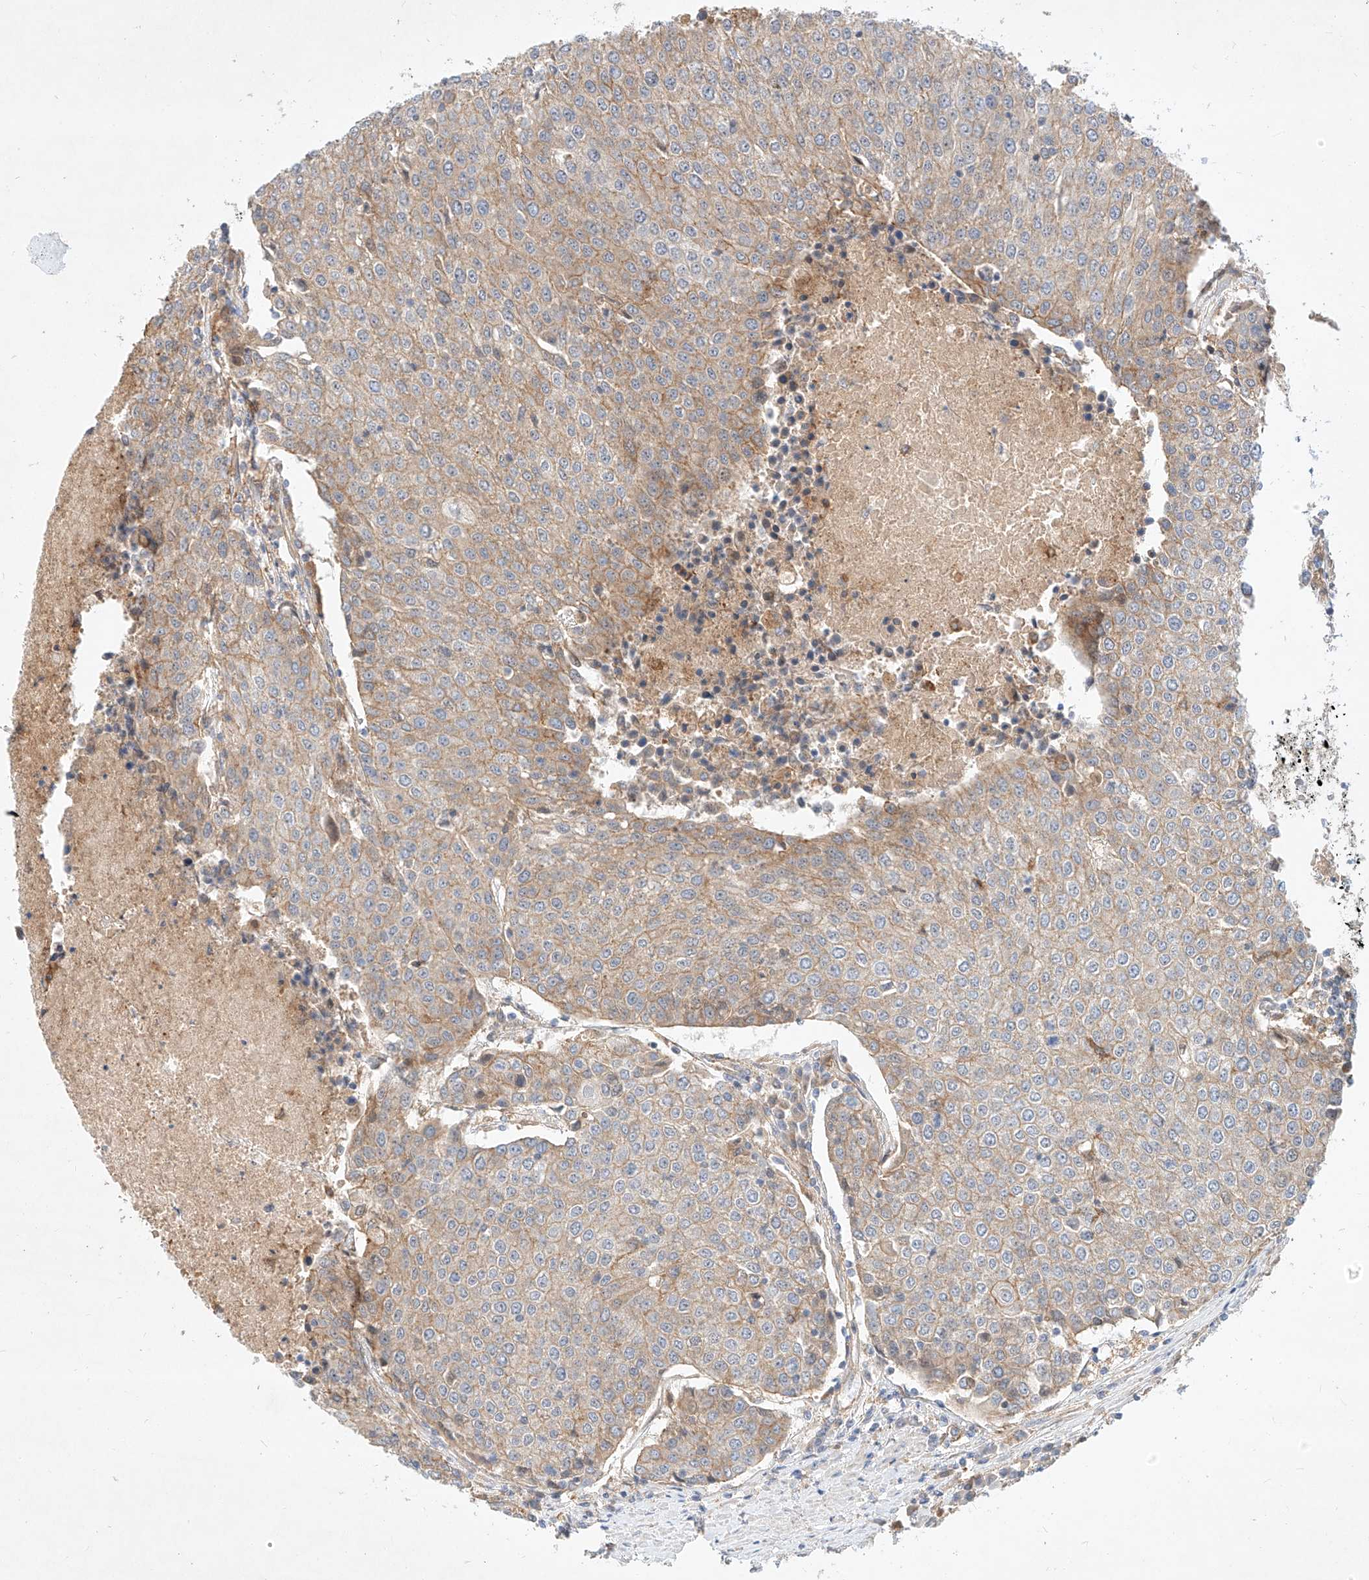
{"staining": {"intensity": "weak", "quantity": "25%-75%", "location": "cytoplasmic/membranous"}, "tissue": "urothelial cancer", "cell_type": "Tumor cells", "image_type": "cancer", "snomed": [{"axis": "morphology", "description": "Urothelial carcinoma, High grade"}, {"axis": "topography", "description": "Urinary bladder"}], "caption": "Immunohistochemical staining of urothelial cancer reveals weak cytoplasmic/membranous protein positivity in approximately 25%-75% of tumor cells.", "gene": "NFAM1", "patient": {"sex": "female", "age": 85}}